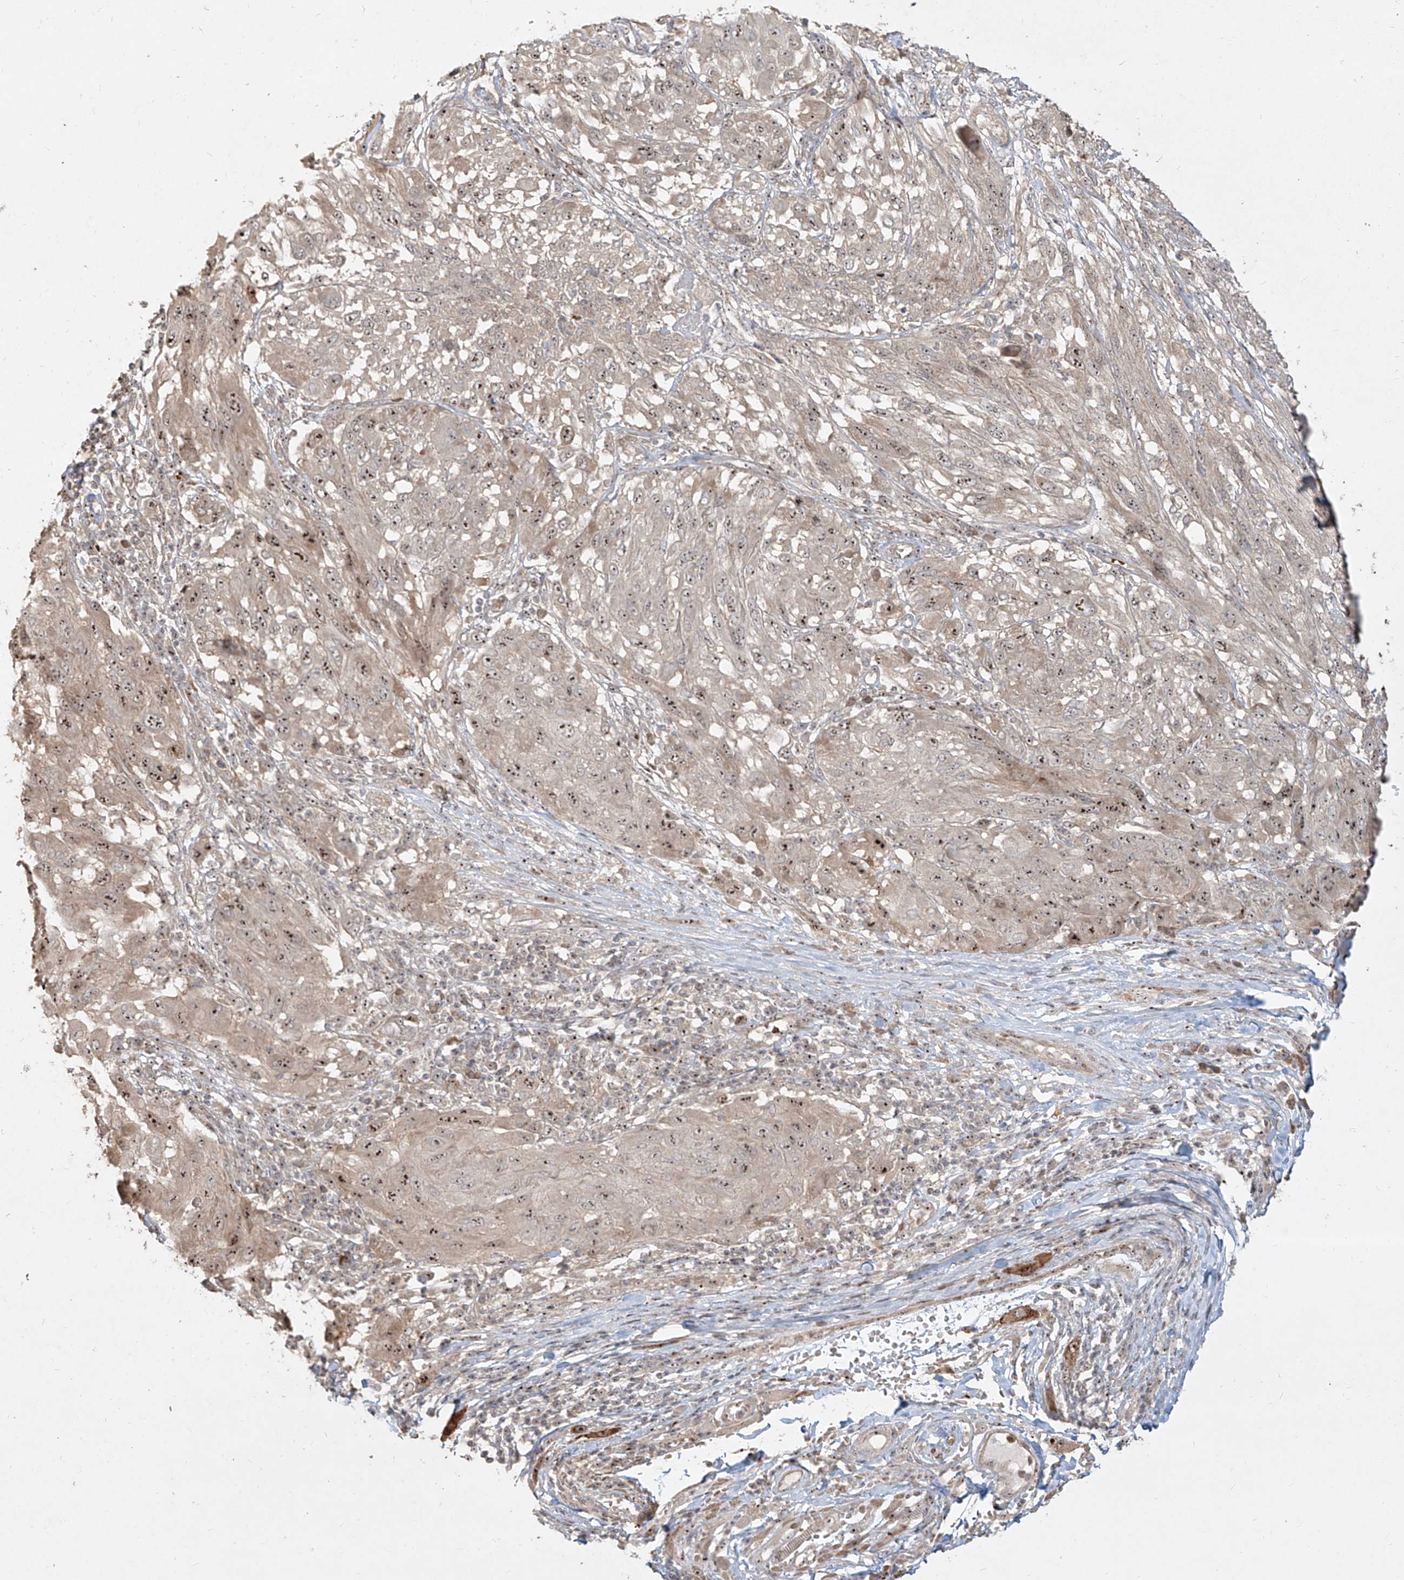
{"staining": {"intensity": "moderate", "quantity": "25%-75%", "location": "nuclear"}, "tissue": "melanoma", "cell_type": "Tumor cells", "image_type": "cancer", "snomed": [{"axis": "morphology", "description": "Malignant melanoma, NOS"}, {"axis": "topography", "description": "Skin"}], "caption": "A brown stain shows moderate nuclear positivity of a protein in malignant melanoma tumor cells.", "gene": "BYSL", "patient": {"sex": "female", "age": 91}}